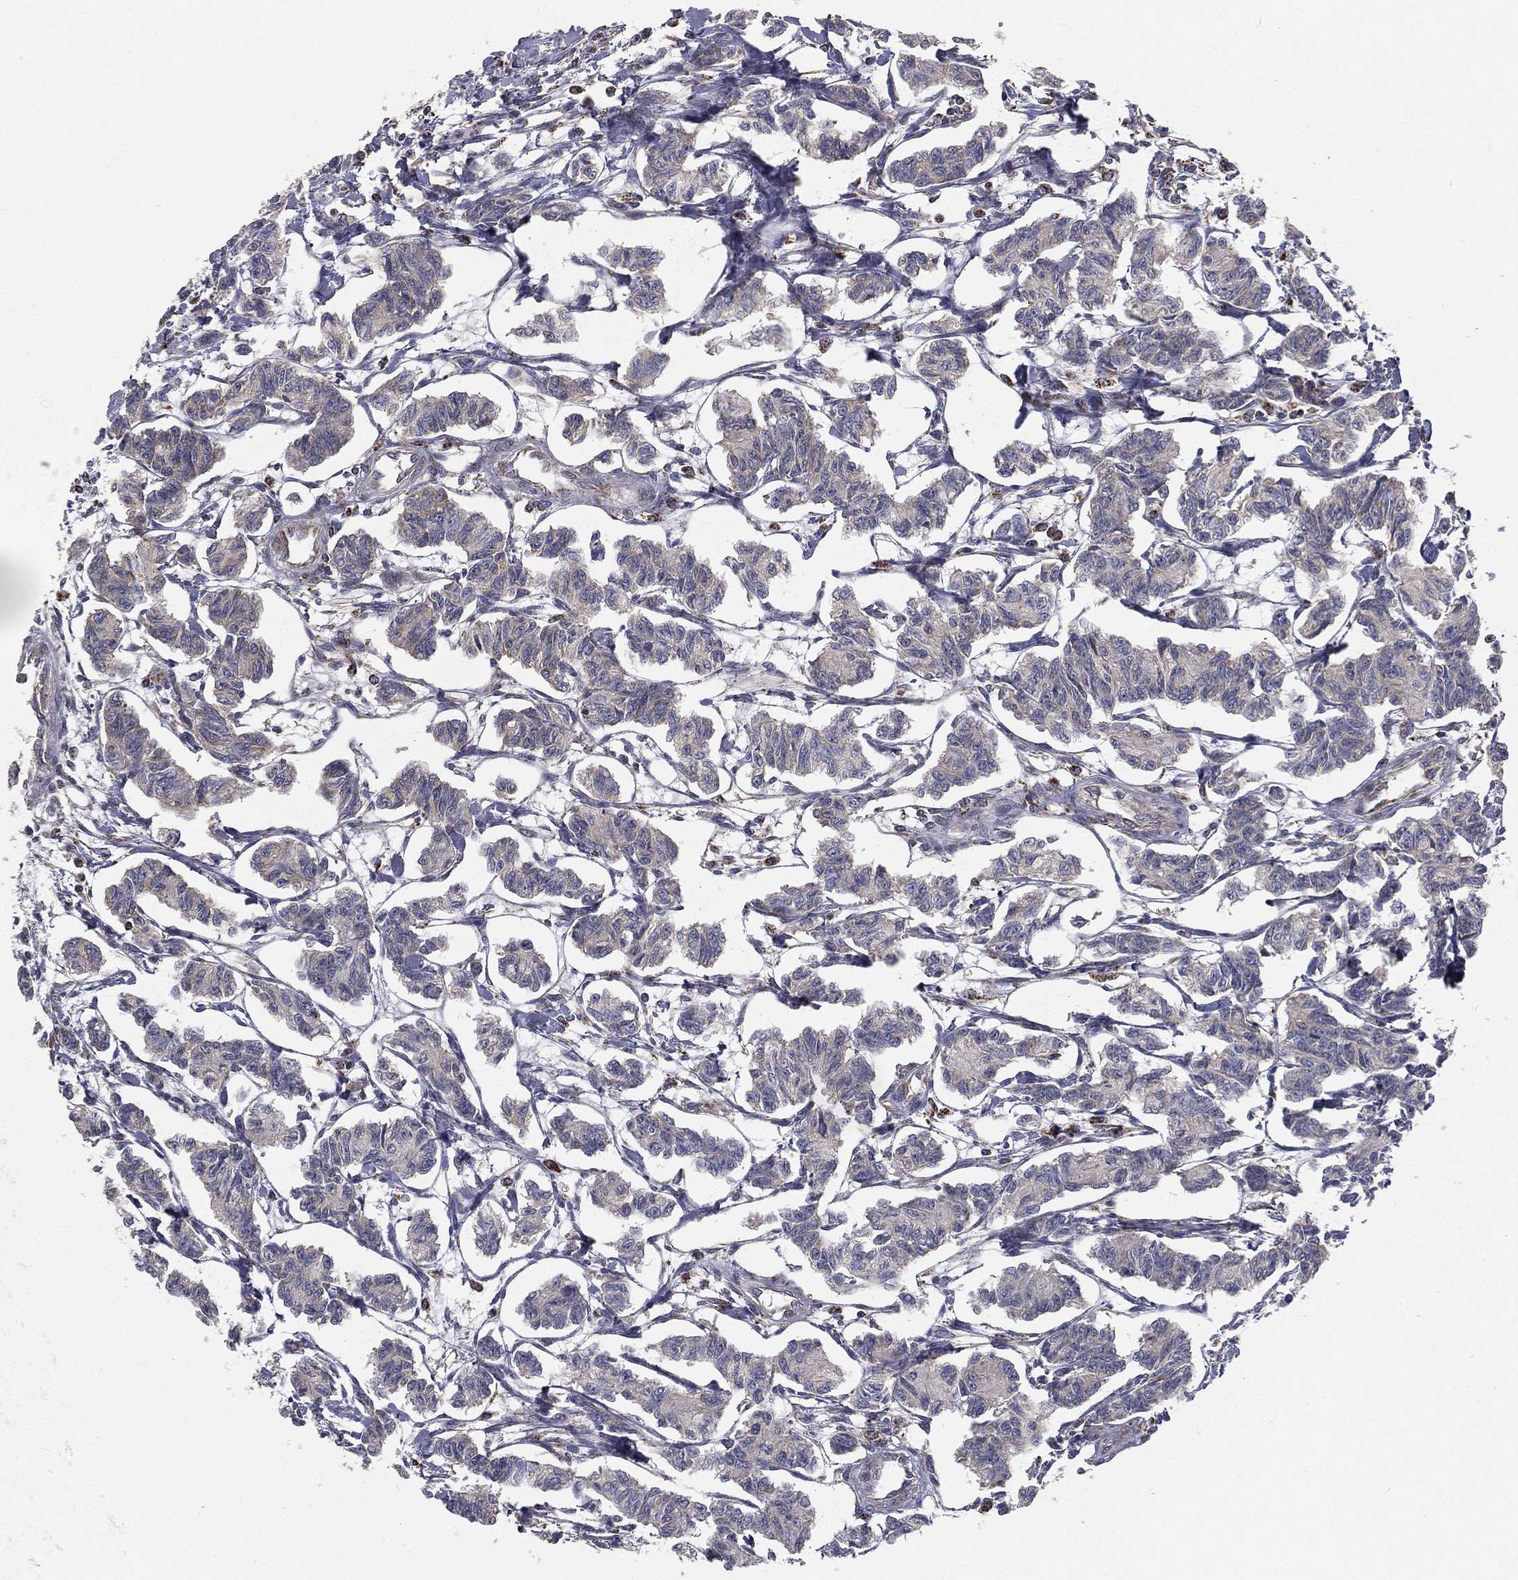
{"staining": {"intensity": "negative", "quantity": "none", "location": "none"}, "tissue": "carcinoid", "cell_type": "Tumor cells", "image_type": "cancer", "snomed": [{"axis": "morphology", "description": "Carcinoid, malignant, NOS"}, {"axis": "topography", "description": "Kidney"}], "caption": "Tumor cells are negative for protein expression in human malignant carcinoid.", "gene": "HADH", "patient": {"sex": "female", "age": 41}}